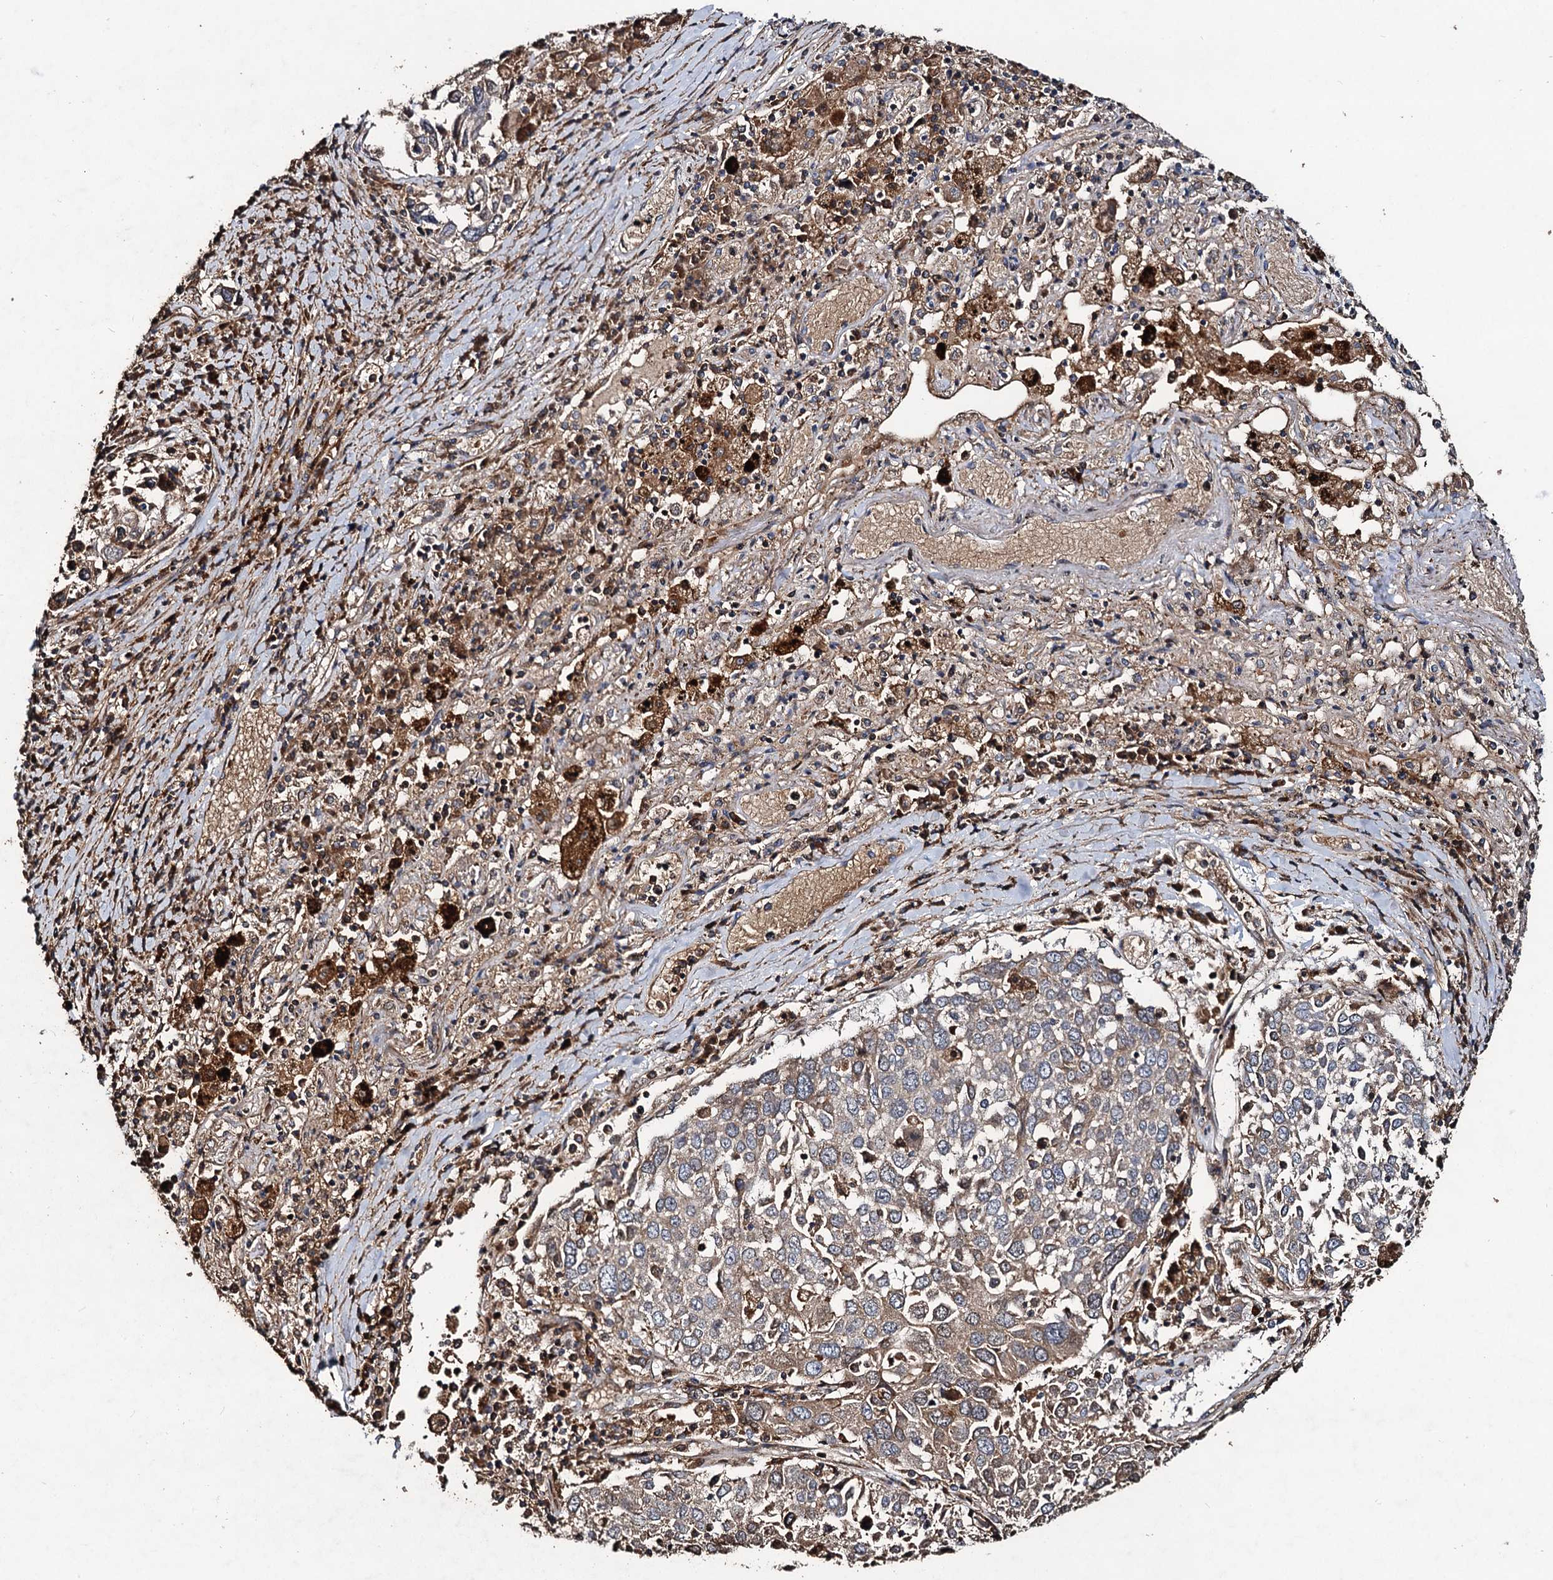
{"staining": {"intensity": "weak", "quantity": "<25%", "location": "cytoplasmic/membranous"}, "tissue": "lung cancer", "cell_type": "Tumor cells", "image_type": "cancer", "snomed": [{"axis": "morphology", "description": "Squamous cell carcinoma, NOS"}, {"axis": "topography", "description": "Lung"}], "caption": "The photomicrograph demonstrates no significant staining in tumor cells of squamous cell carcinoma (lung).", "gene": "NOTCH2NLA", "patient": {"sex": "male", "age": 65}}